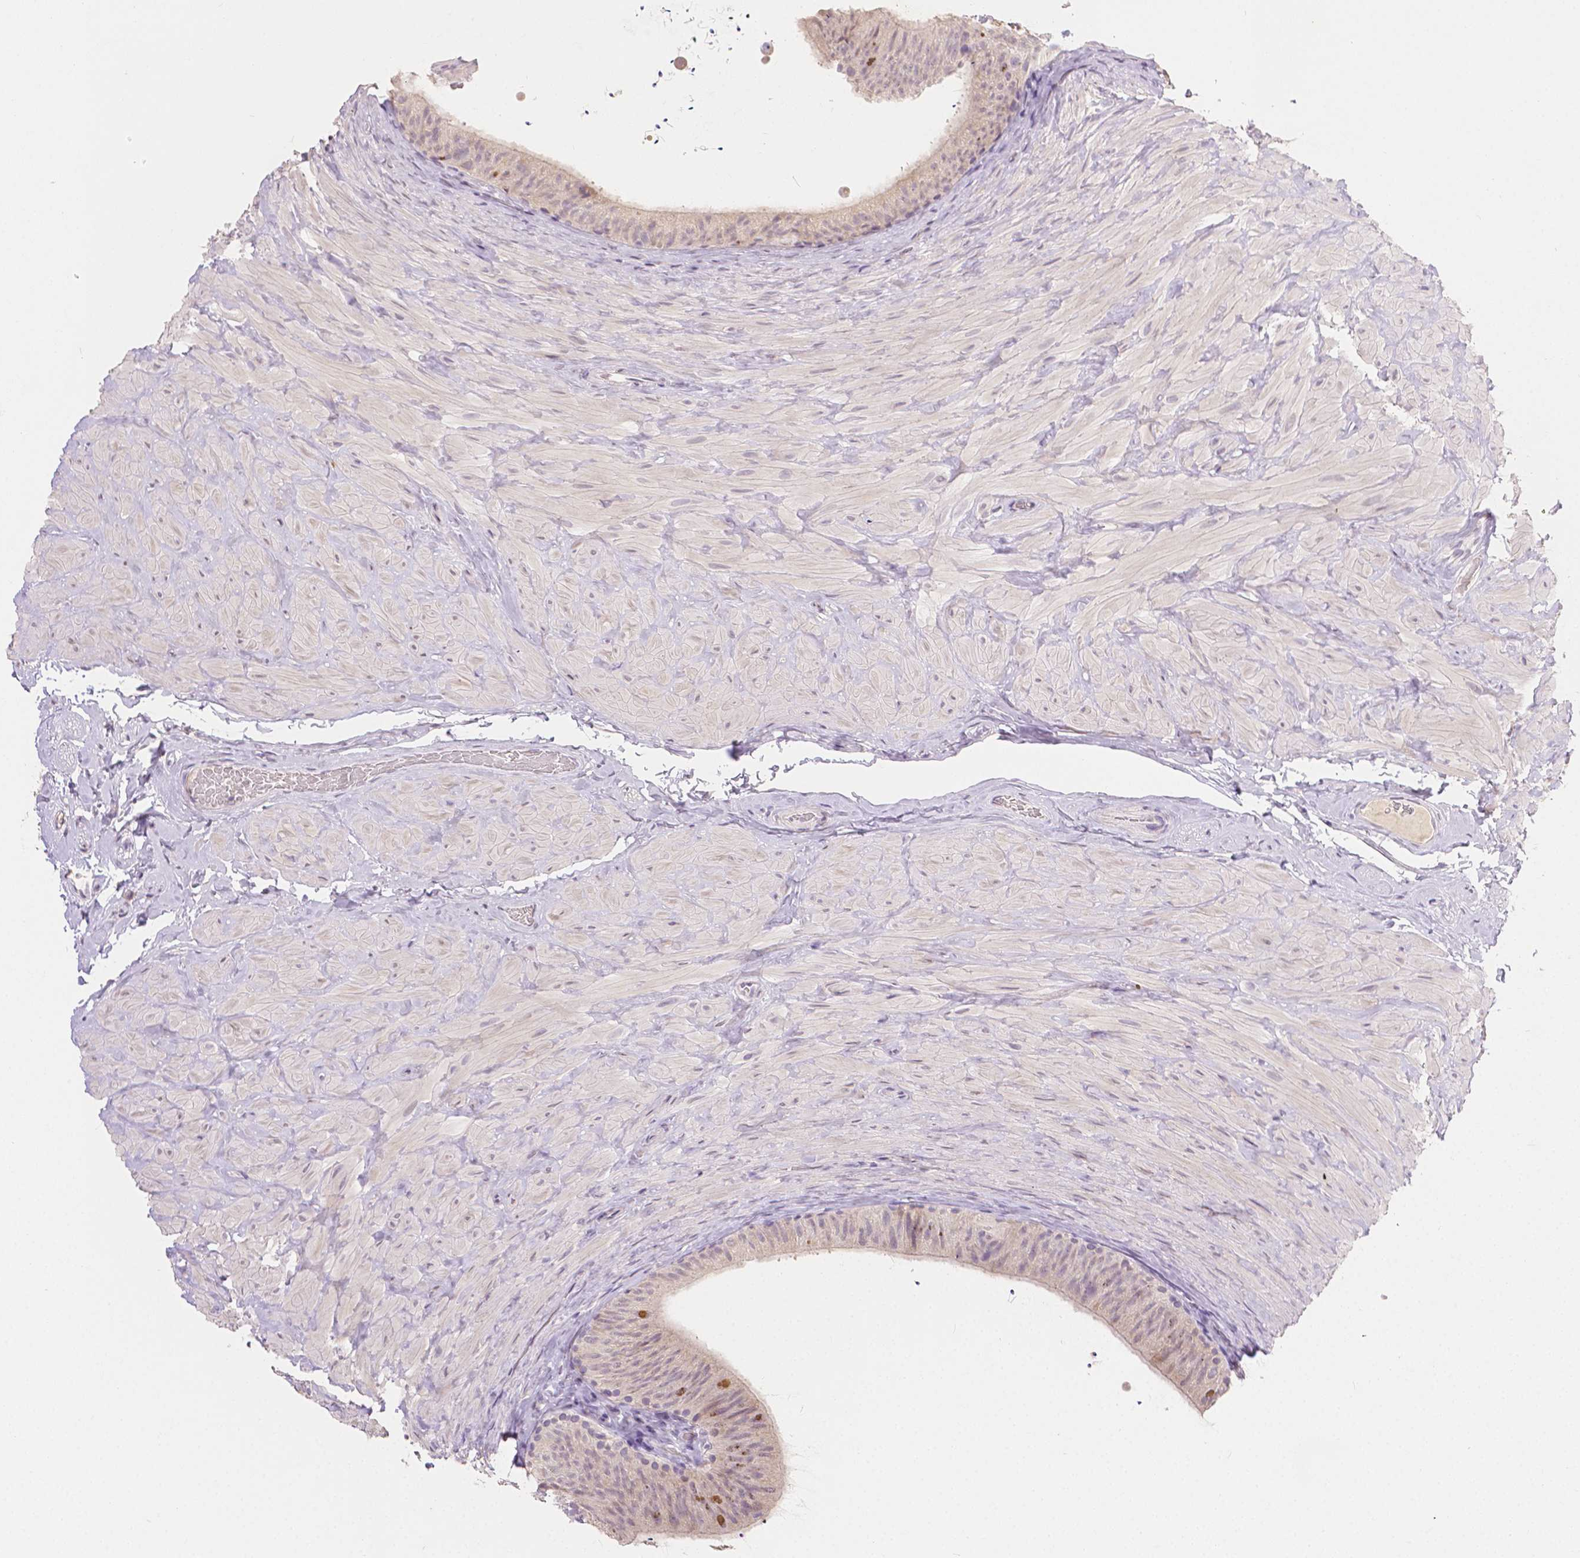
{"staining": {"intensity": "weak", "quantity": "<25%", "location": "cytoplasmic/membranous"}, "tissue": "epididymis", "cell_type": "Glandular cells", "image_type": "normal", "snomed": [{"axis": "morphology", "description": "Normal tissue, NOS"}, {"axis": "topography", "description": "Epididymis, spermatic cord, NOS"}, {"axis": "topography", "description": "Epididymis"}], "caption": "Immunohistochemistry histopathology image of unremarkable human epididymis stained for a protein (brown), which shows no staining in glandular cells. (Brightfield microscopy of DAB (3,3'-diaminobenzidine) immunohistochemistry at high magnification).", "gene": "TGM1", "patient": {"sex": "male", "age": 31}}